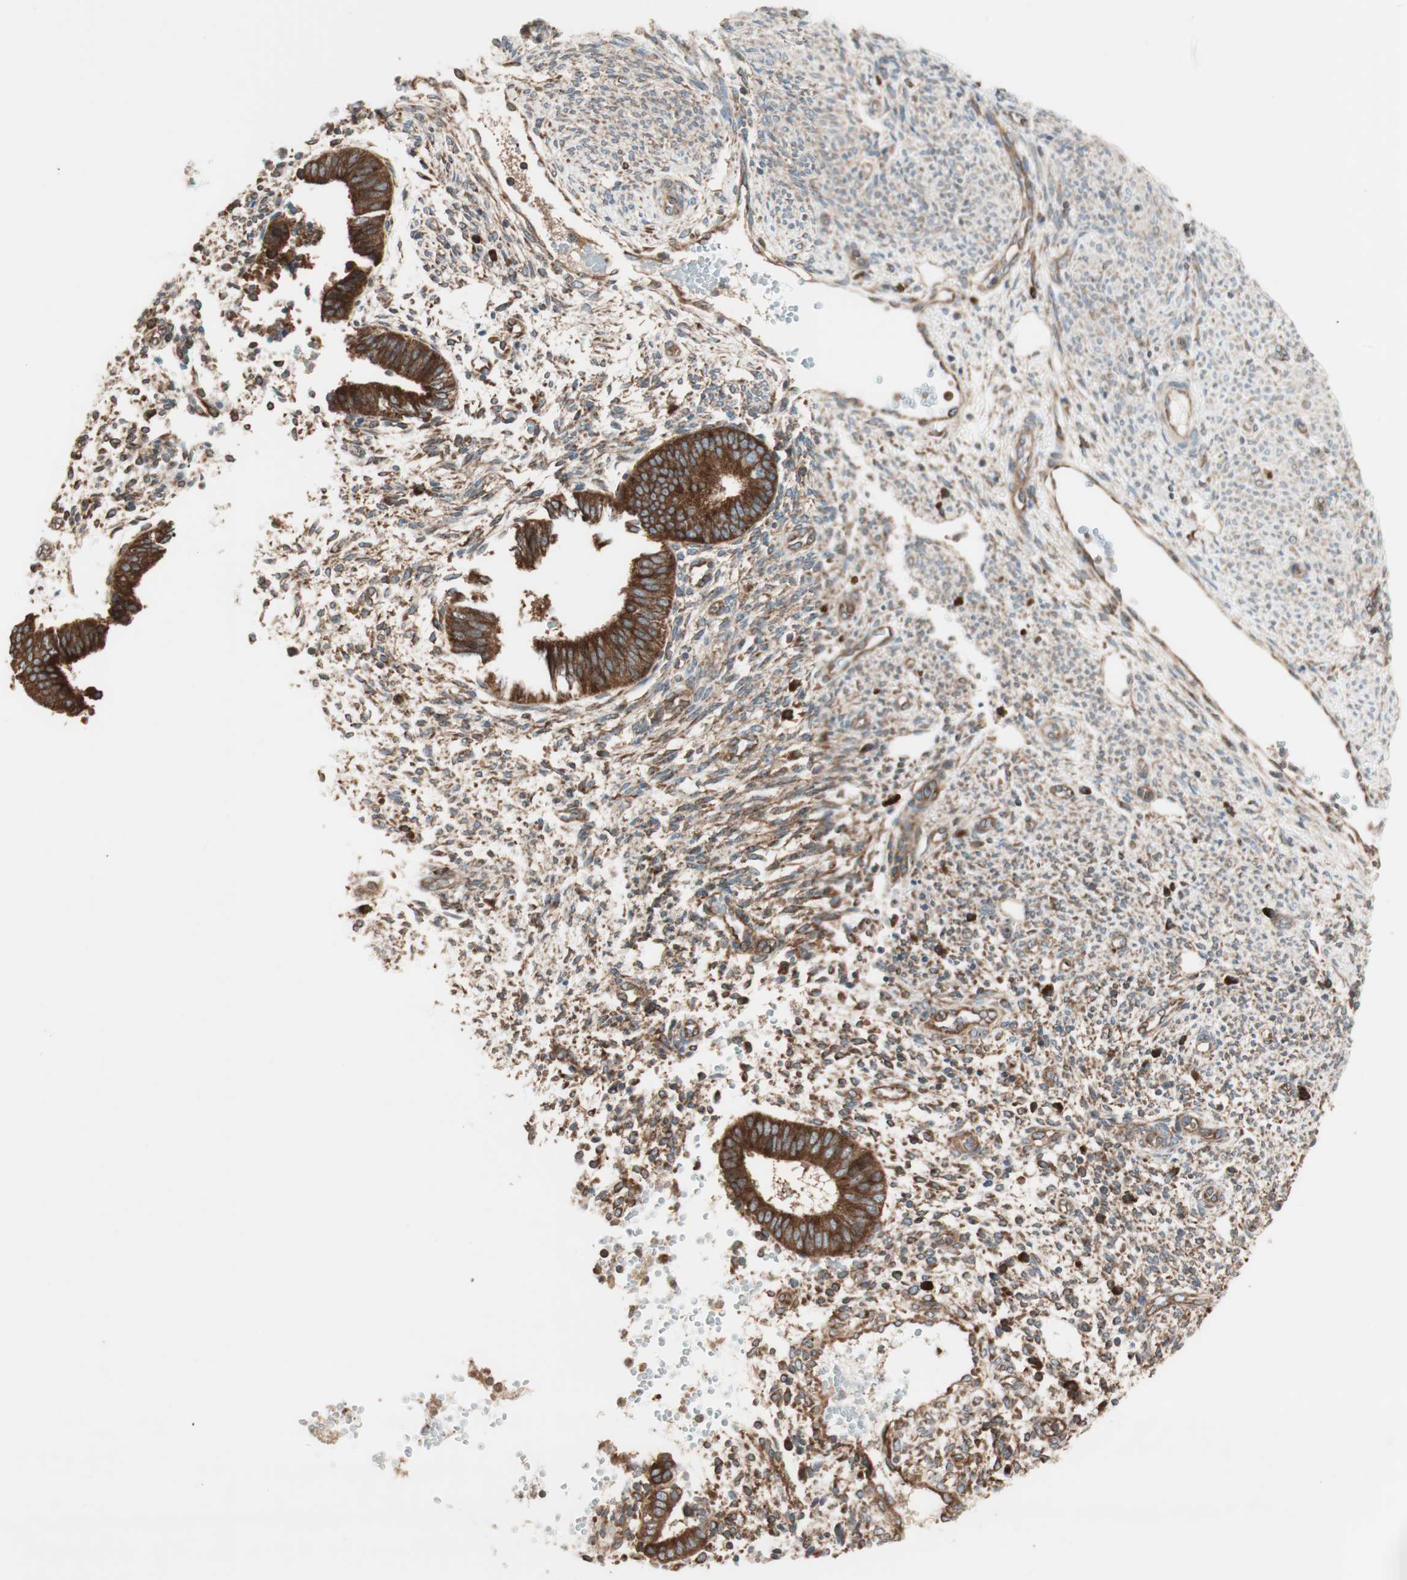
{"staining": {"intensity": "moderate", "quantity": ">75%", "location": "cytoplasmic/membranous"}, "tissue": "endometrium", "cell_type": "Cells in endometrial stroma", "image_type": "normal", "snomed": [{"axis": "morphology", "description": "Normal tissue, NOS"}, {"axis": "topography", "description": "Endometrium"}], "caption": "Moderate cytoplasmic/membranous positivity is appreciated in approximately >75% of cells in endometrial stroma in normal endometrium.", "gene": "RAB5A", "patient": {"sex": "female", "age": 35}}